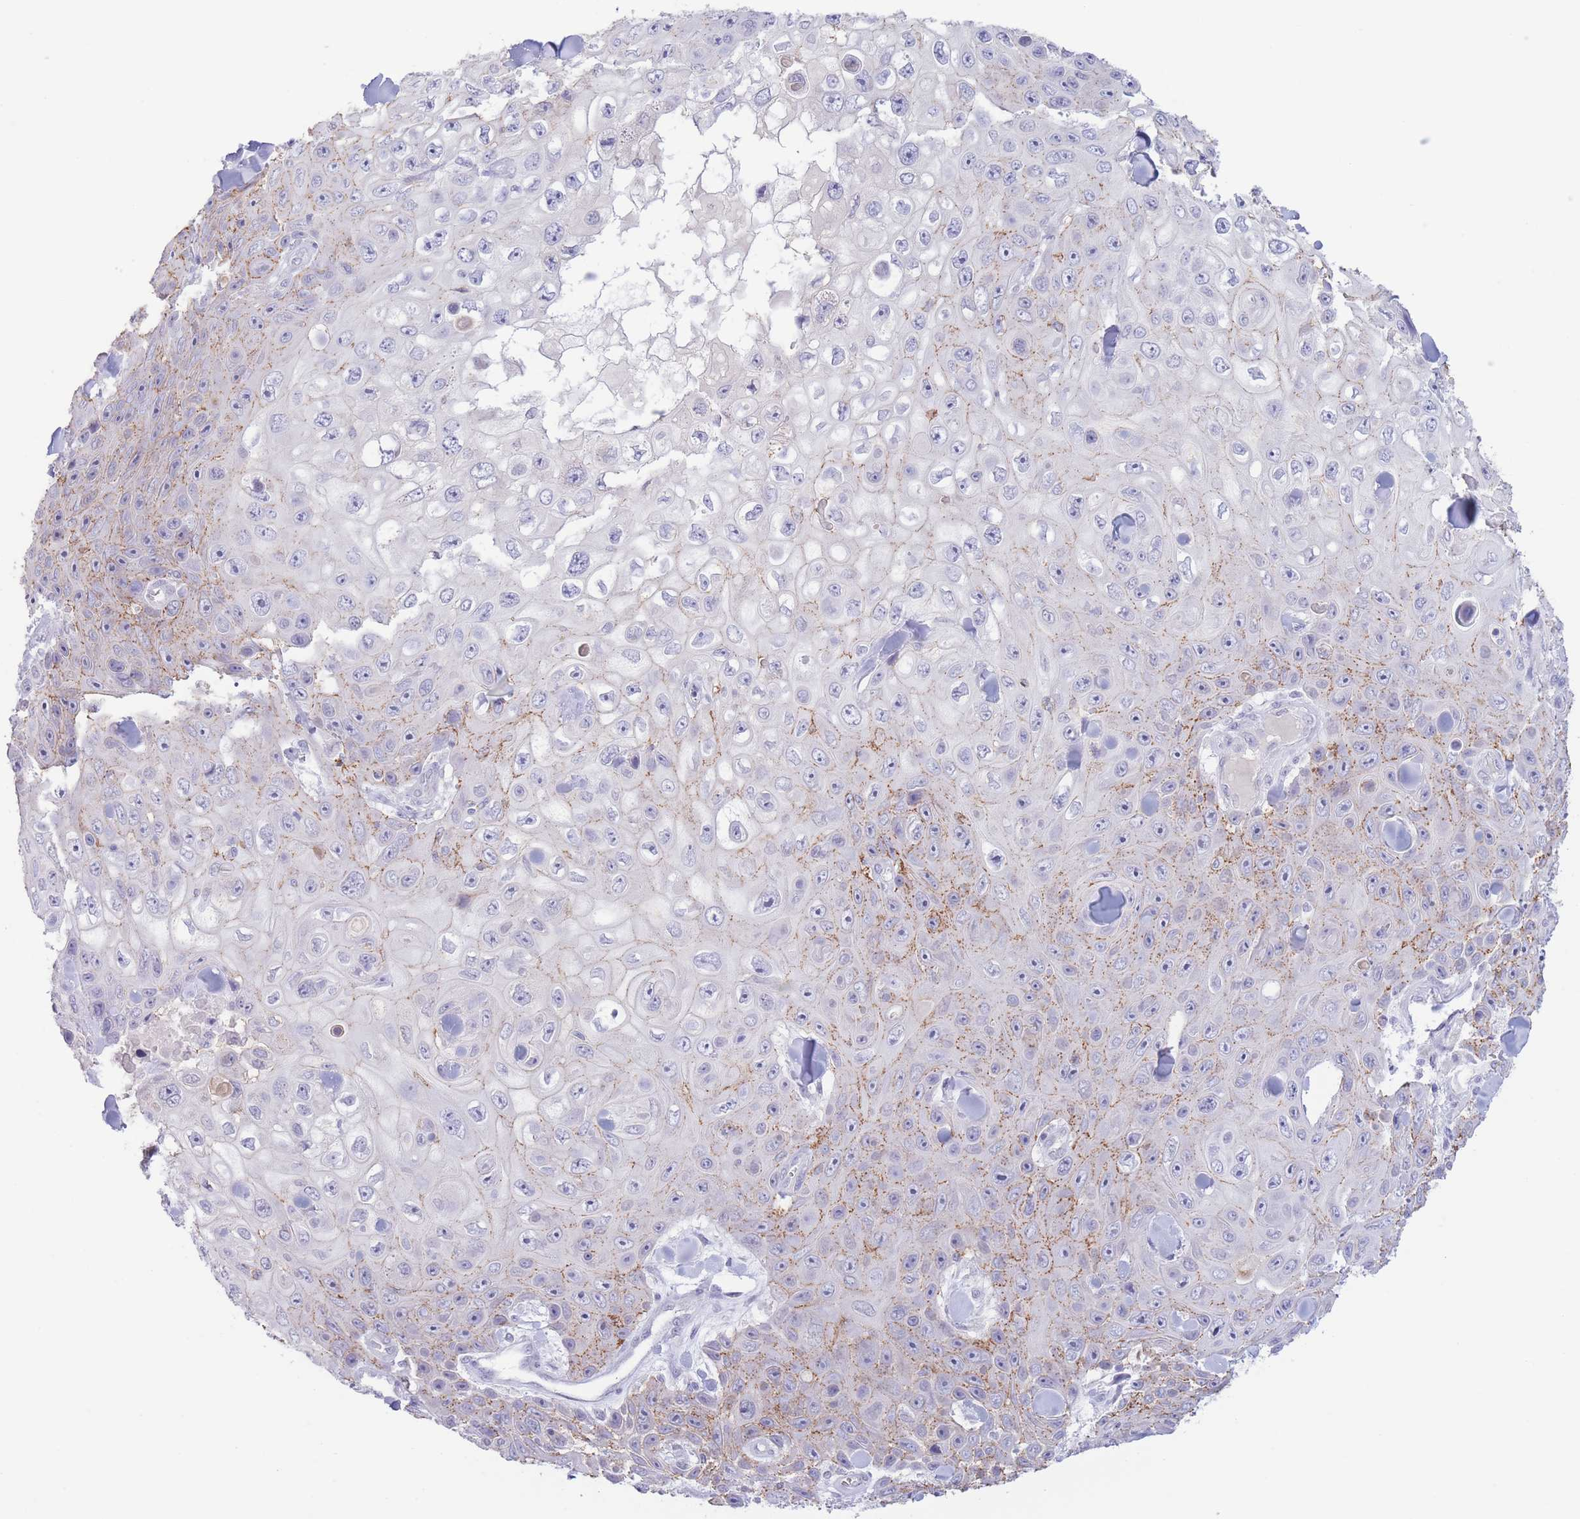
{"staining": {"intensity": "moderate", "quantity": "<25%", "location": "cytoplasmic/membranous"}, "tissue": "skin cancer", "cell_type": "Tumor cells", "image_type": "cancer", "snomed": [{"axis": "morphology", "description": "Squamous cell carcinoma, NOS"}, {"axis": "topography", "description": "Skin"}], "caption": "The micrograph shows a brown stain indicating the presence of a protein in the cytoplasmic/membranous of tumor cells in skin cancer.", "gene": "LCLAT1", "patient": {"sex": "male", "age": 82}}